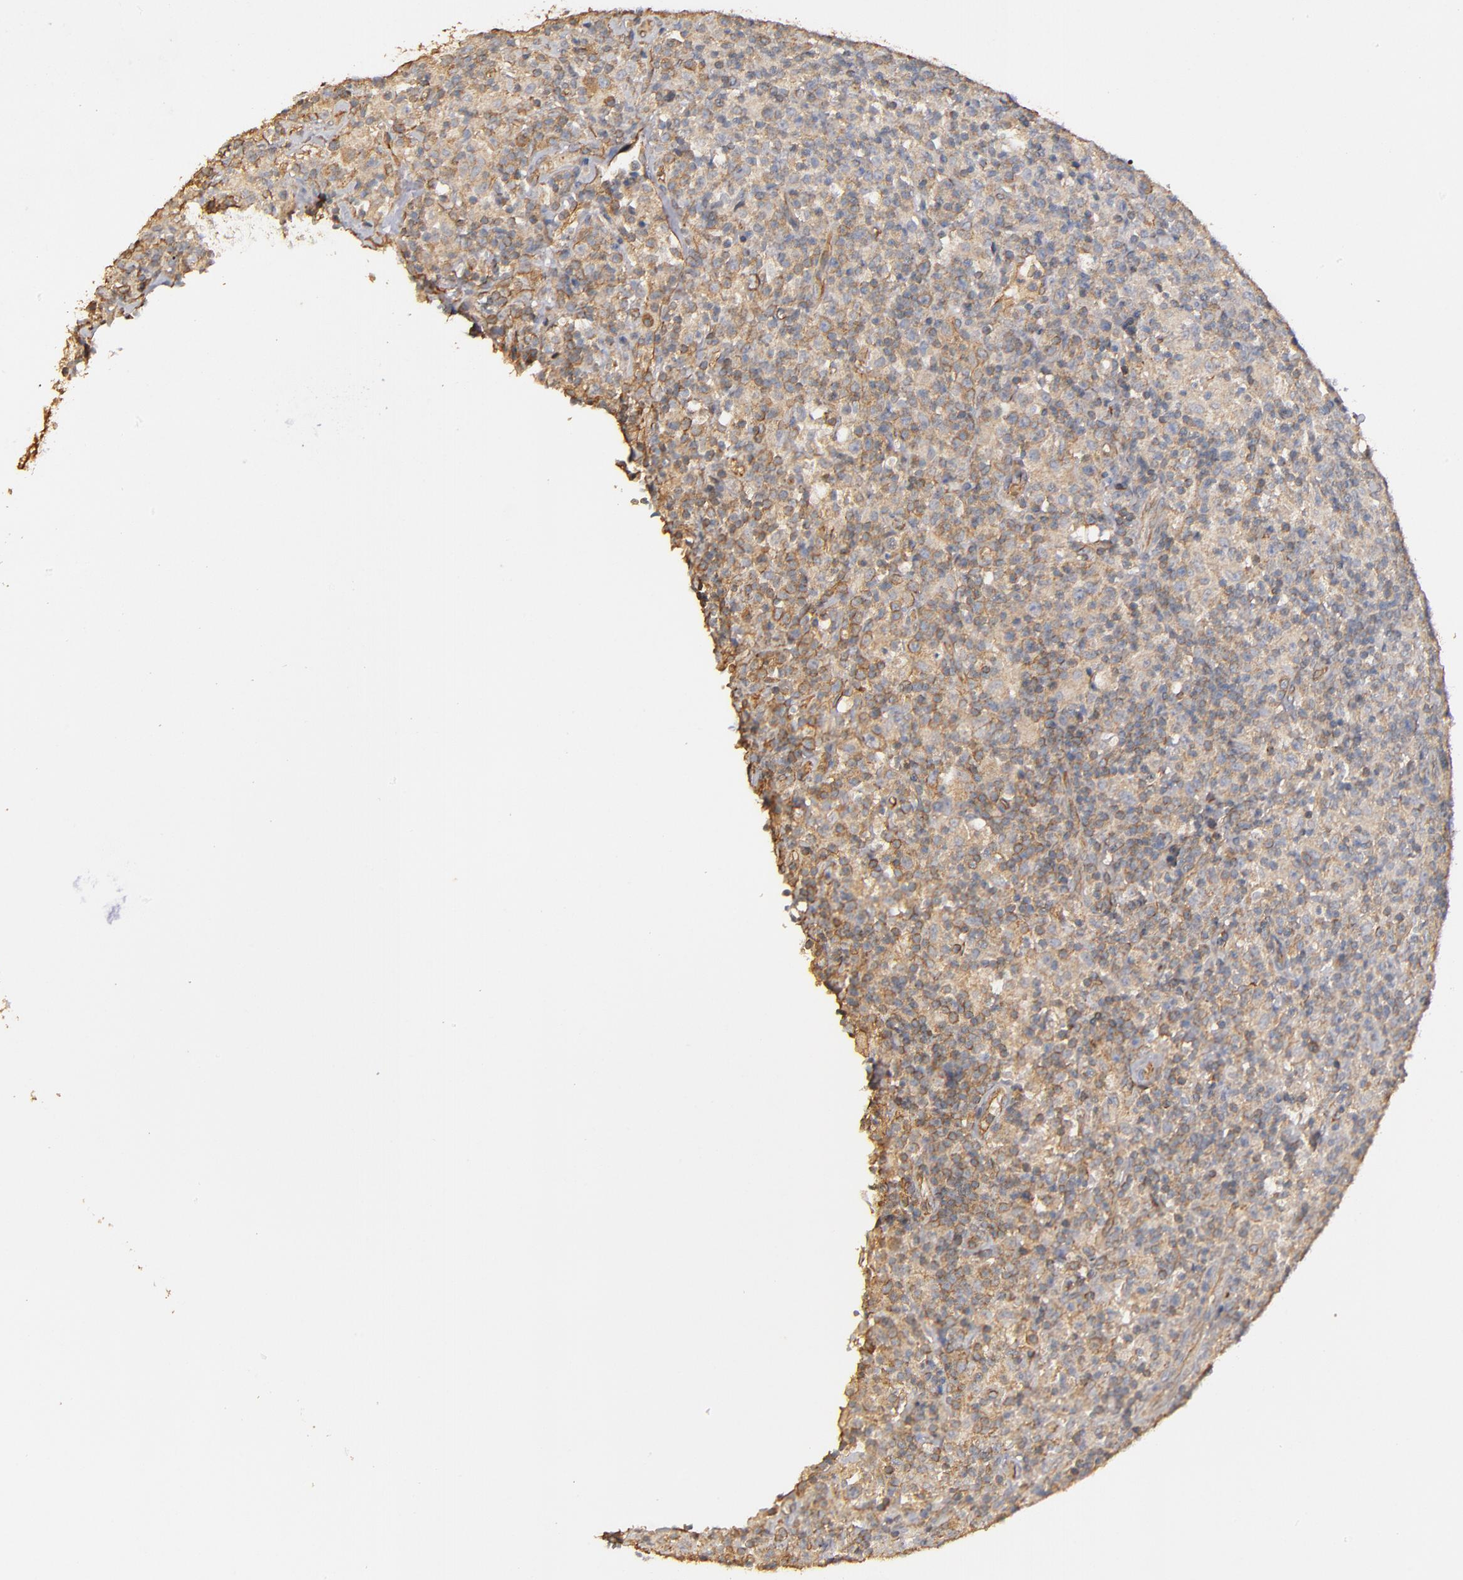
{"staining": {"intensity": "moderate", "quantity": "<25%", "location": "cytoplasmic/membranous"}, "tissue": "lymphoma", "cell_type": "Tumor cells", "image_type": "cancer", "snomed": [{"axis": "morphology", "description": "Hodgkin's disease, NOS"}, {"axis": "topography", "description": "Lymph node"}], "caption": "DAB immunohistochemical staining of human Hodgkin's disease shows moderate cytoplasmic/membranous protein staining in approximately <25% of tumor cells. (Stains: DAB in brown, nuclei in blue, Microscopy: brightfield microscopy at high magnification).", "gene": "DMD", "patient": {"sex": "male", "age": 65}}